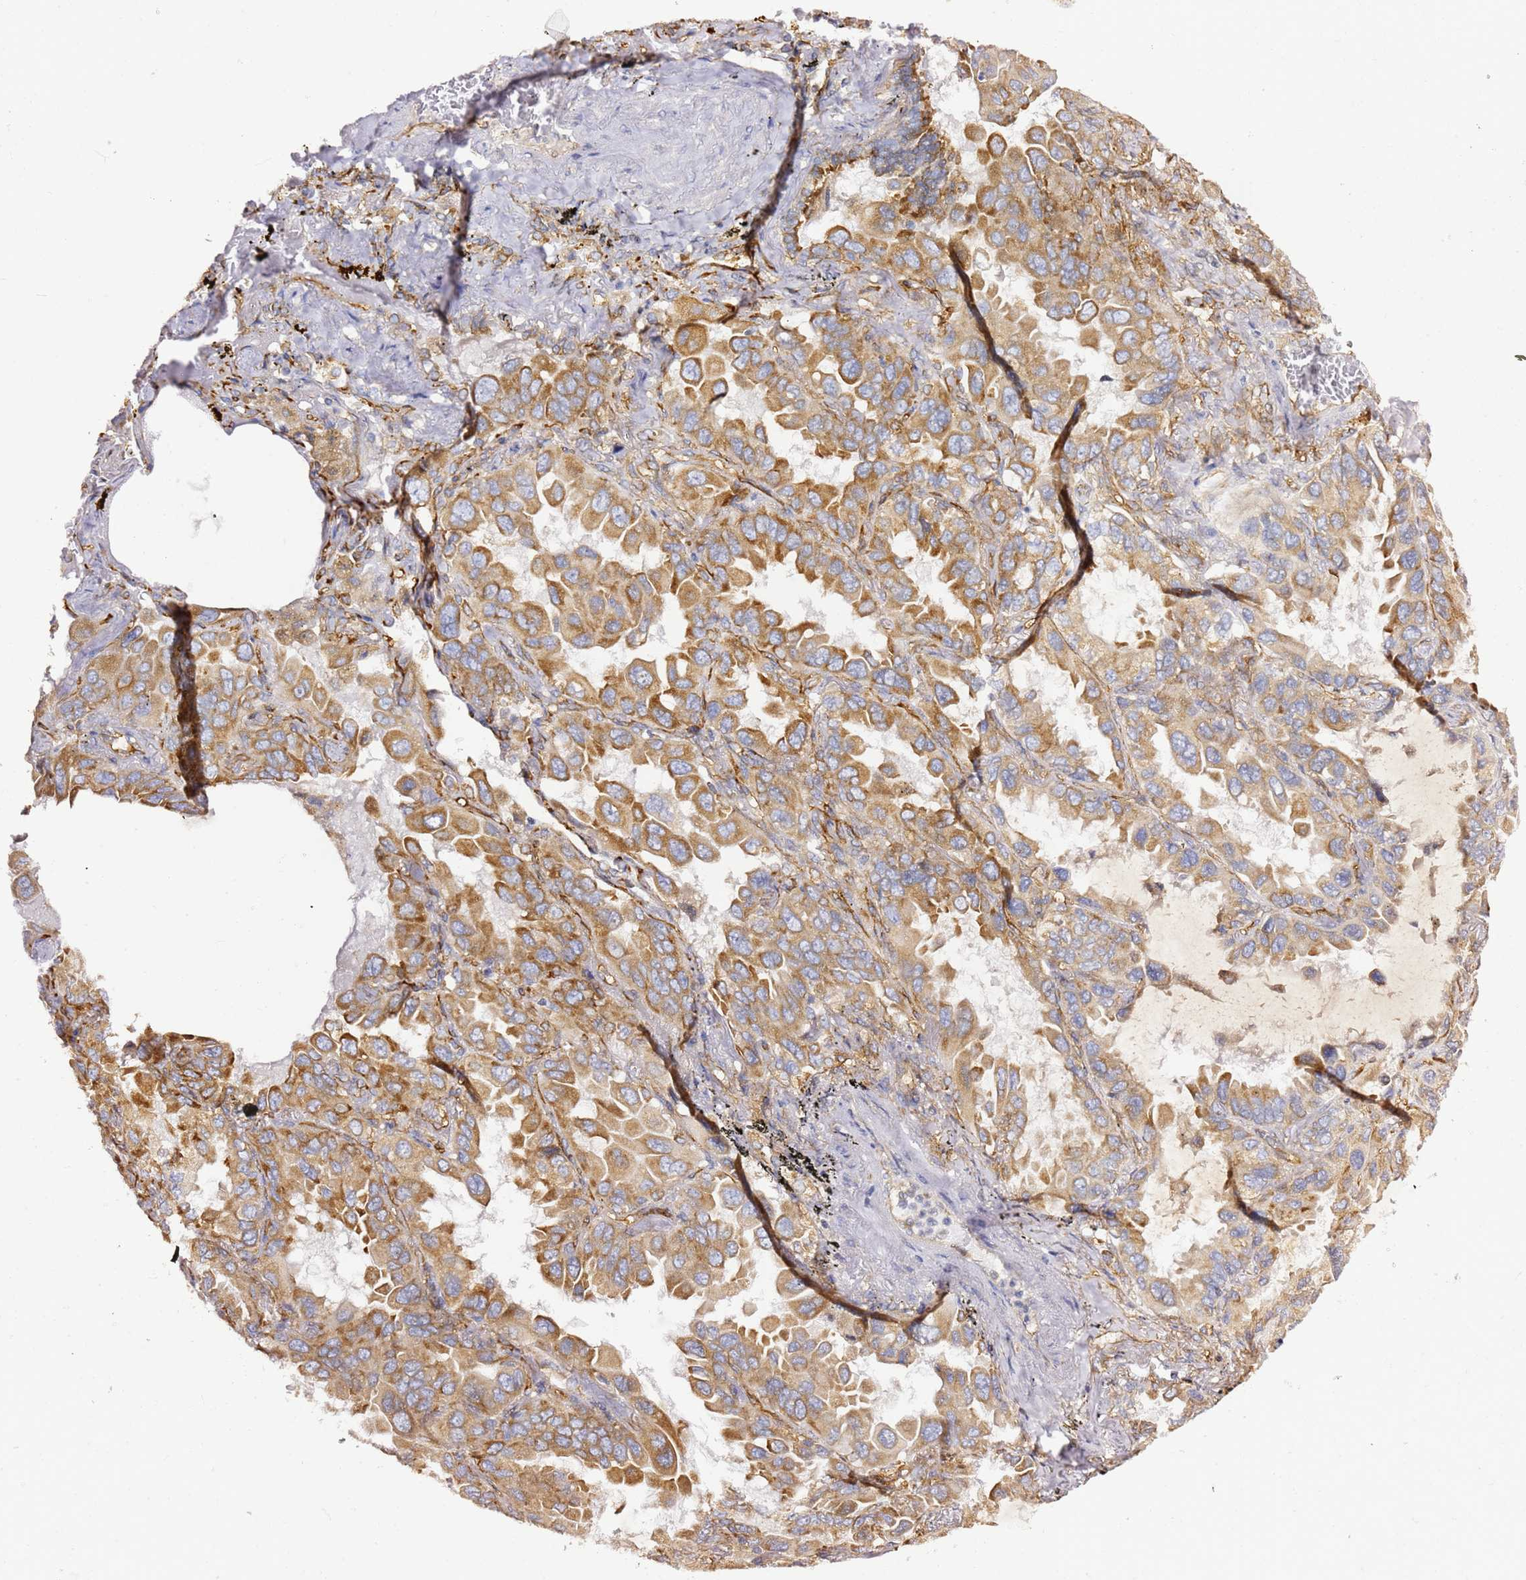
{"staining": {"intensity": "moderate", "quantity": ">75%", "location": "cytoplasmic/membranous"}, "tissue": "lung cancer", "cell_type": "Tumor cells", "image_type": "cancer", "snomed": [{"axis": "morphology", "description": "Adenocarcinoma, NOS"}, {"axis": "topography", "description": "Lung"}], "caption": "DAB immunohistochemical staining of human lung cancer (adenocarcinoma) demonstrates moderate cytoplasmic/membranous protein staining in about >75% of tumor cells.", "gene": "KIF7", "patient": {"sex": "male", "age": 64}}